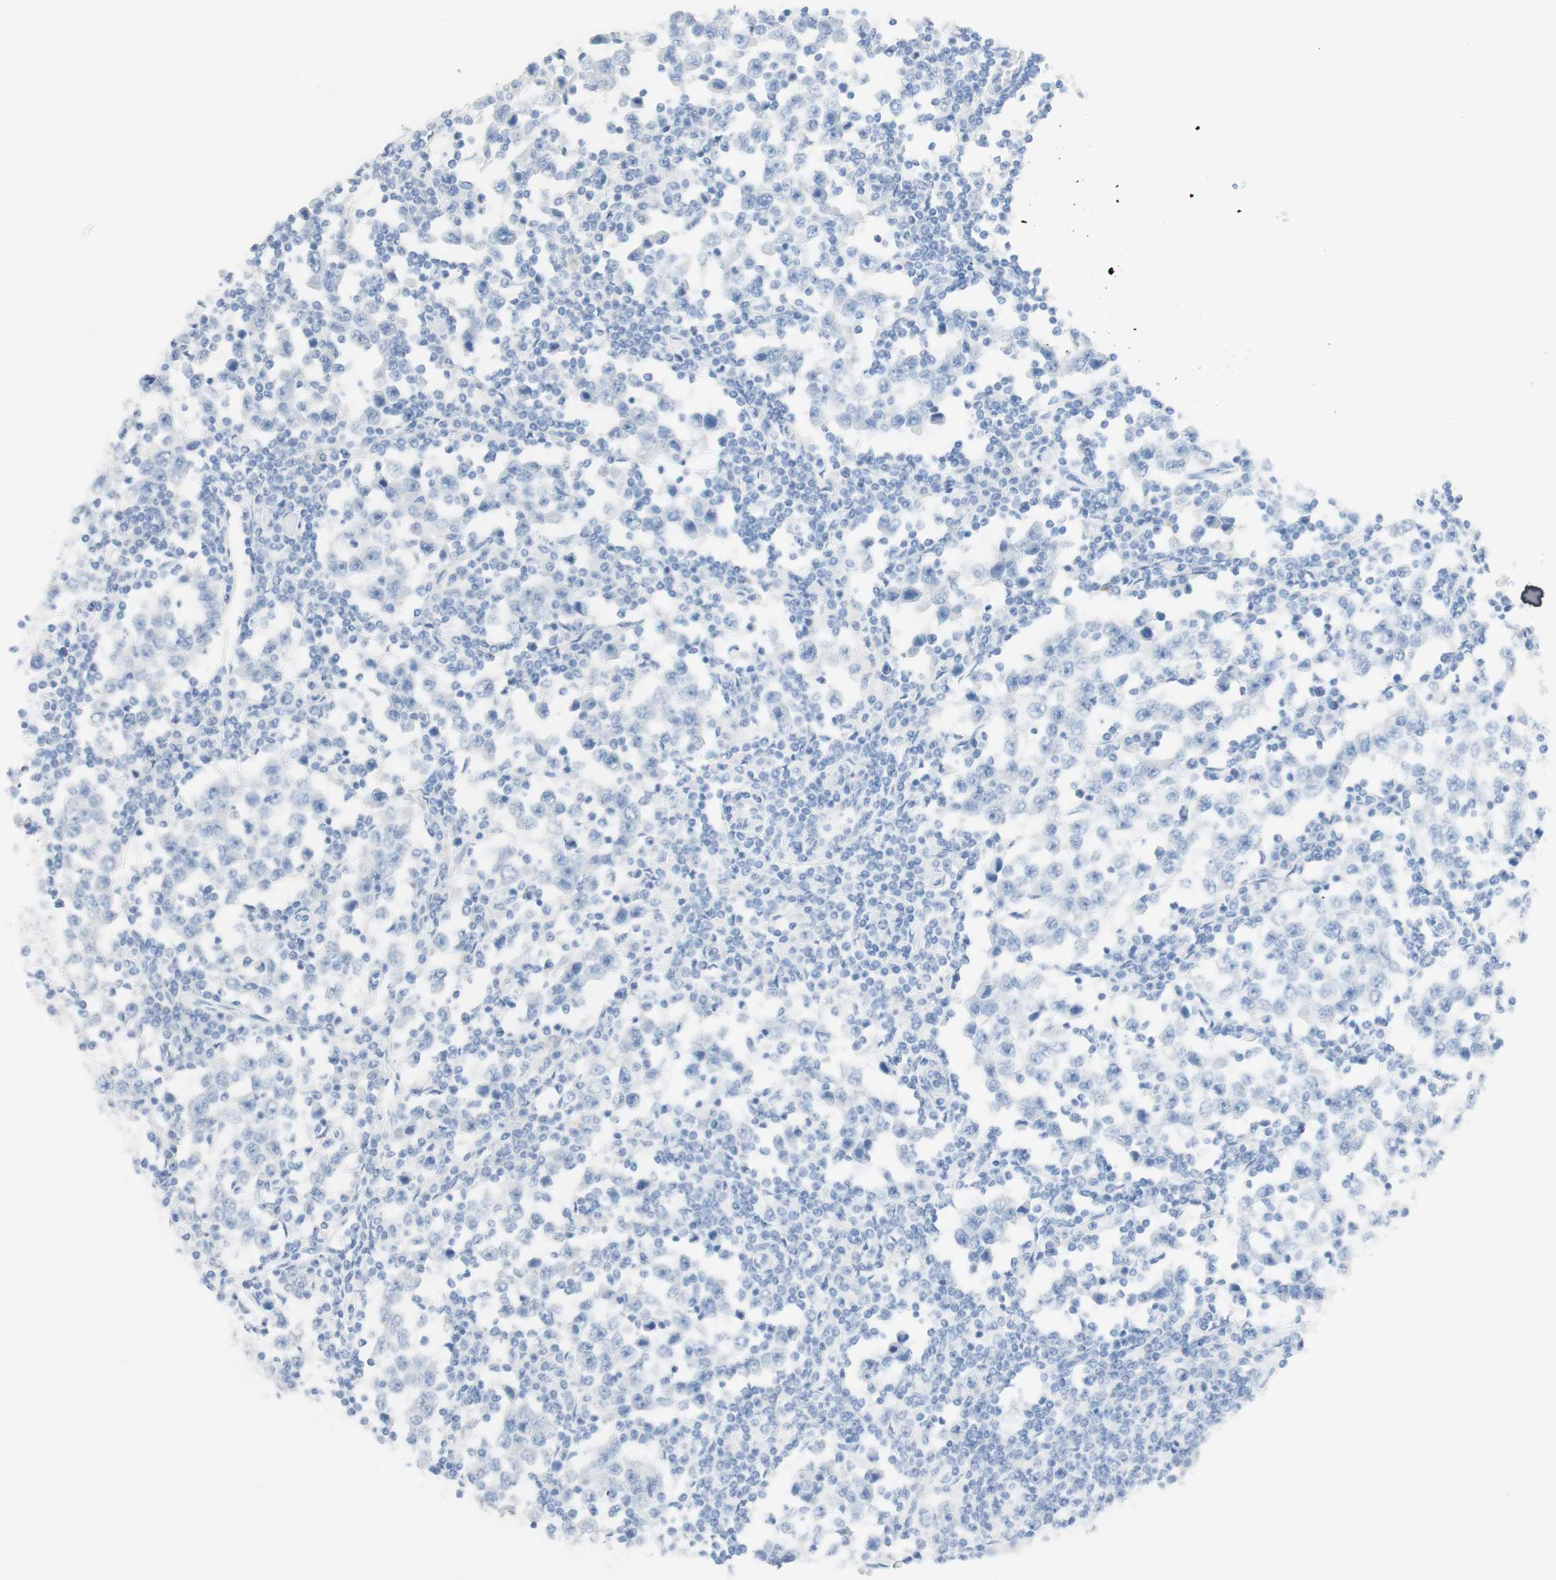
{"staining": {"intensity": "negative", "quantity": "none", "location": "none"}, "tissue": "testis cancer", "cell_type": "Tumor cells", "image_type": "cancer", "snomed": [{"axis": "morphology", "description": "Seminoma, NOS"}, {"axis": "topography", "description": "Testis"}], "caption": "Testis seminoma was stained to show a protein in brown. There is no significant positivity in tumor cells.", "gene": "TPO", "patient": {"sex": "male", "age": 65}}